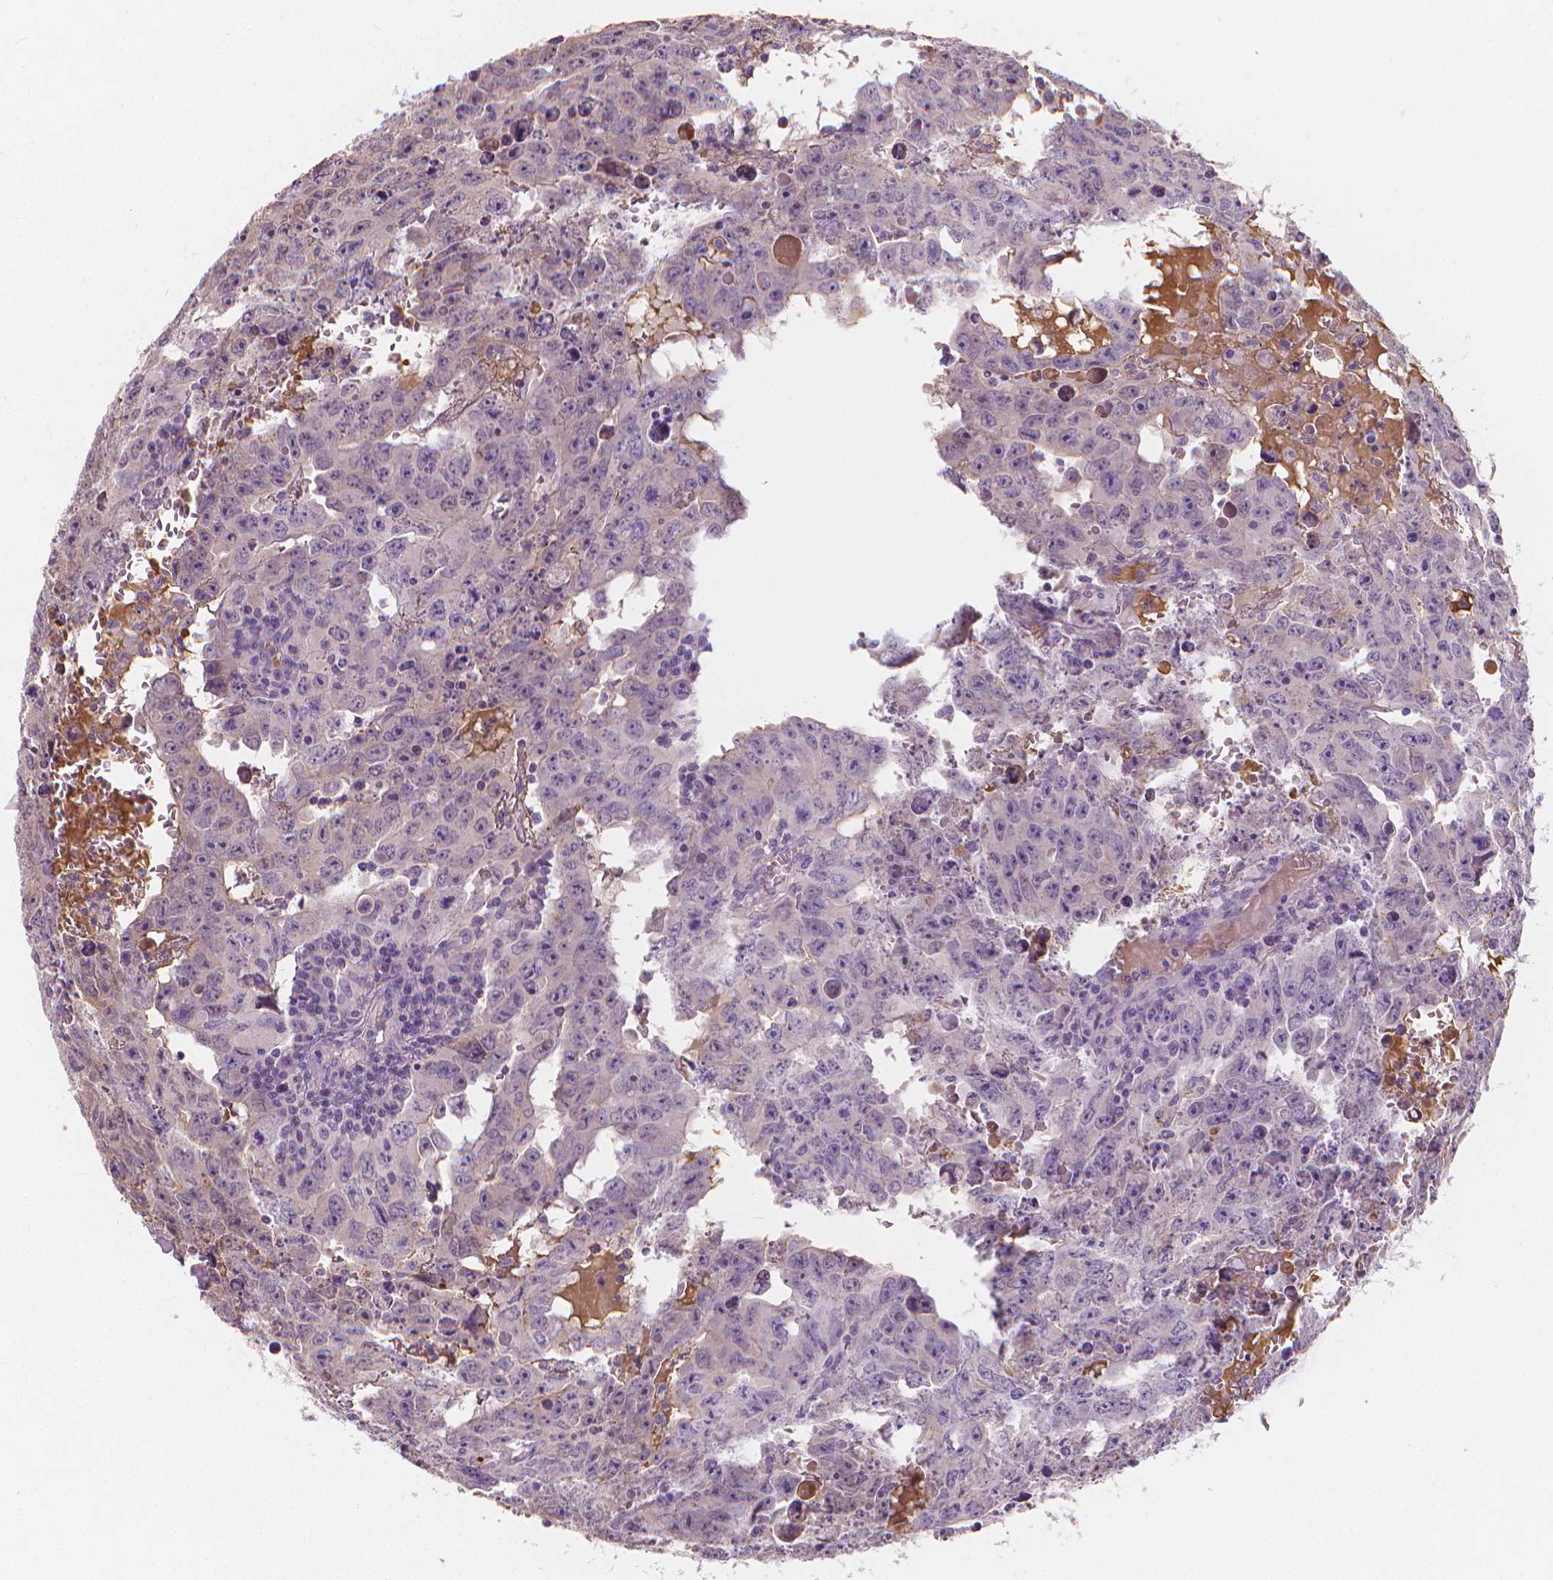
{"staining": {"intensity": "negative", "quantity": "none", "location": "none"}, "tissue": "testis cancer", "cell_type": "Tumor cells", "image_type": "cancer", "snomed": [{"axis": "morphology", "description": "Carcinoma, Embryonal, NOS"}, {"axis": "topography", "description": "Testis"}], "caption": "Human testis embryonal carcinoma stained for a protein using immunohistochemistry shows no staining in tumor cells.", "gene": "APOA4", "patient": {"sex": "male", "age": 22}}